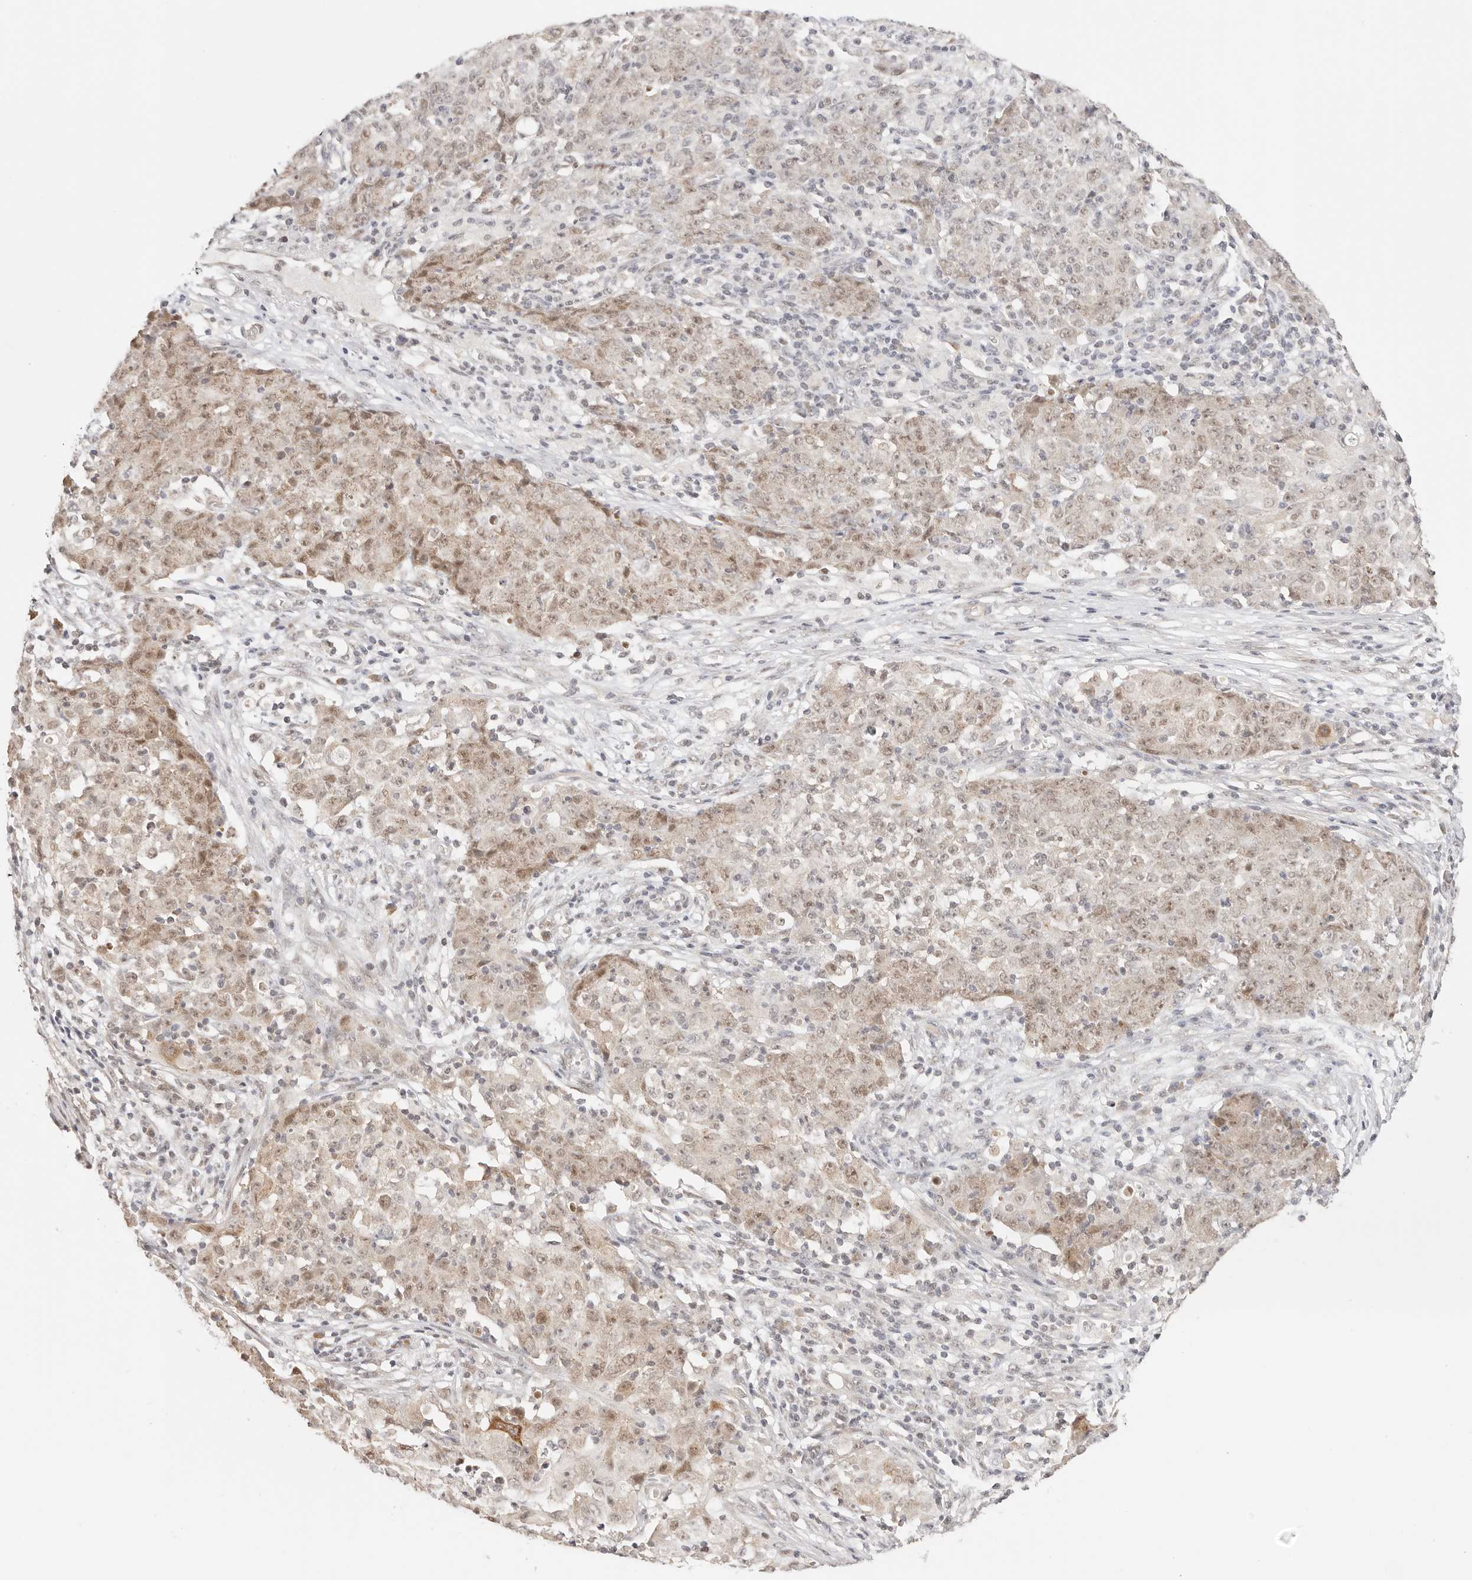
{"staining": {"intensity": "moderate", "quantity": "25%-75%", "location": "cytoplasmic/membranous,nuclear"}, "tissue": "ovarian cancer", "cell_type": "Tumor cells", "image_type": "cancer", "snomed": [{"axis": "morphology", "description": "Carcinoma, endometroid"}, {"axis": "topography", "description": "Ovary"}], "caption": "Brown immunohistochemical staining in human ovarian cancer (endometroid carcinoma) demonstrates moderate cytoplasmic/membranous and nuclear staining in approximately 25%-75% of tumor cells.", "gene": "RFC3", "patient": {"sex": "female", "age": 42}}